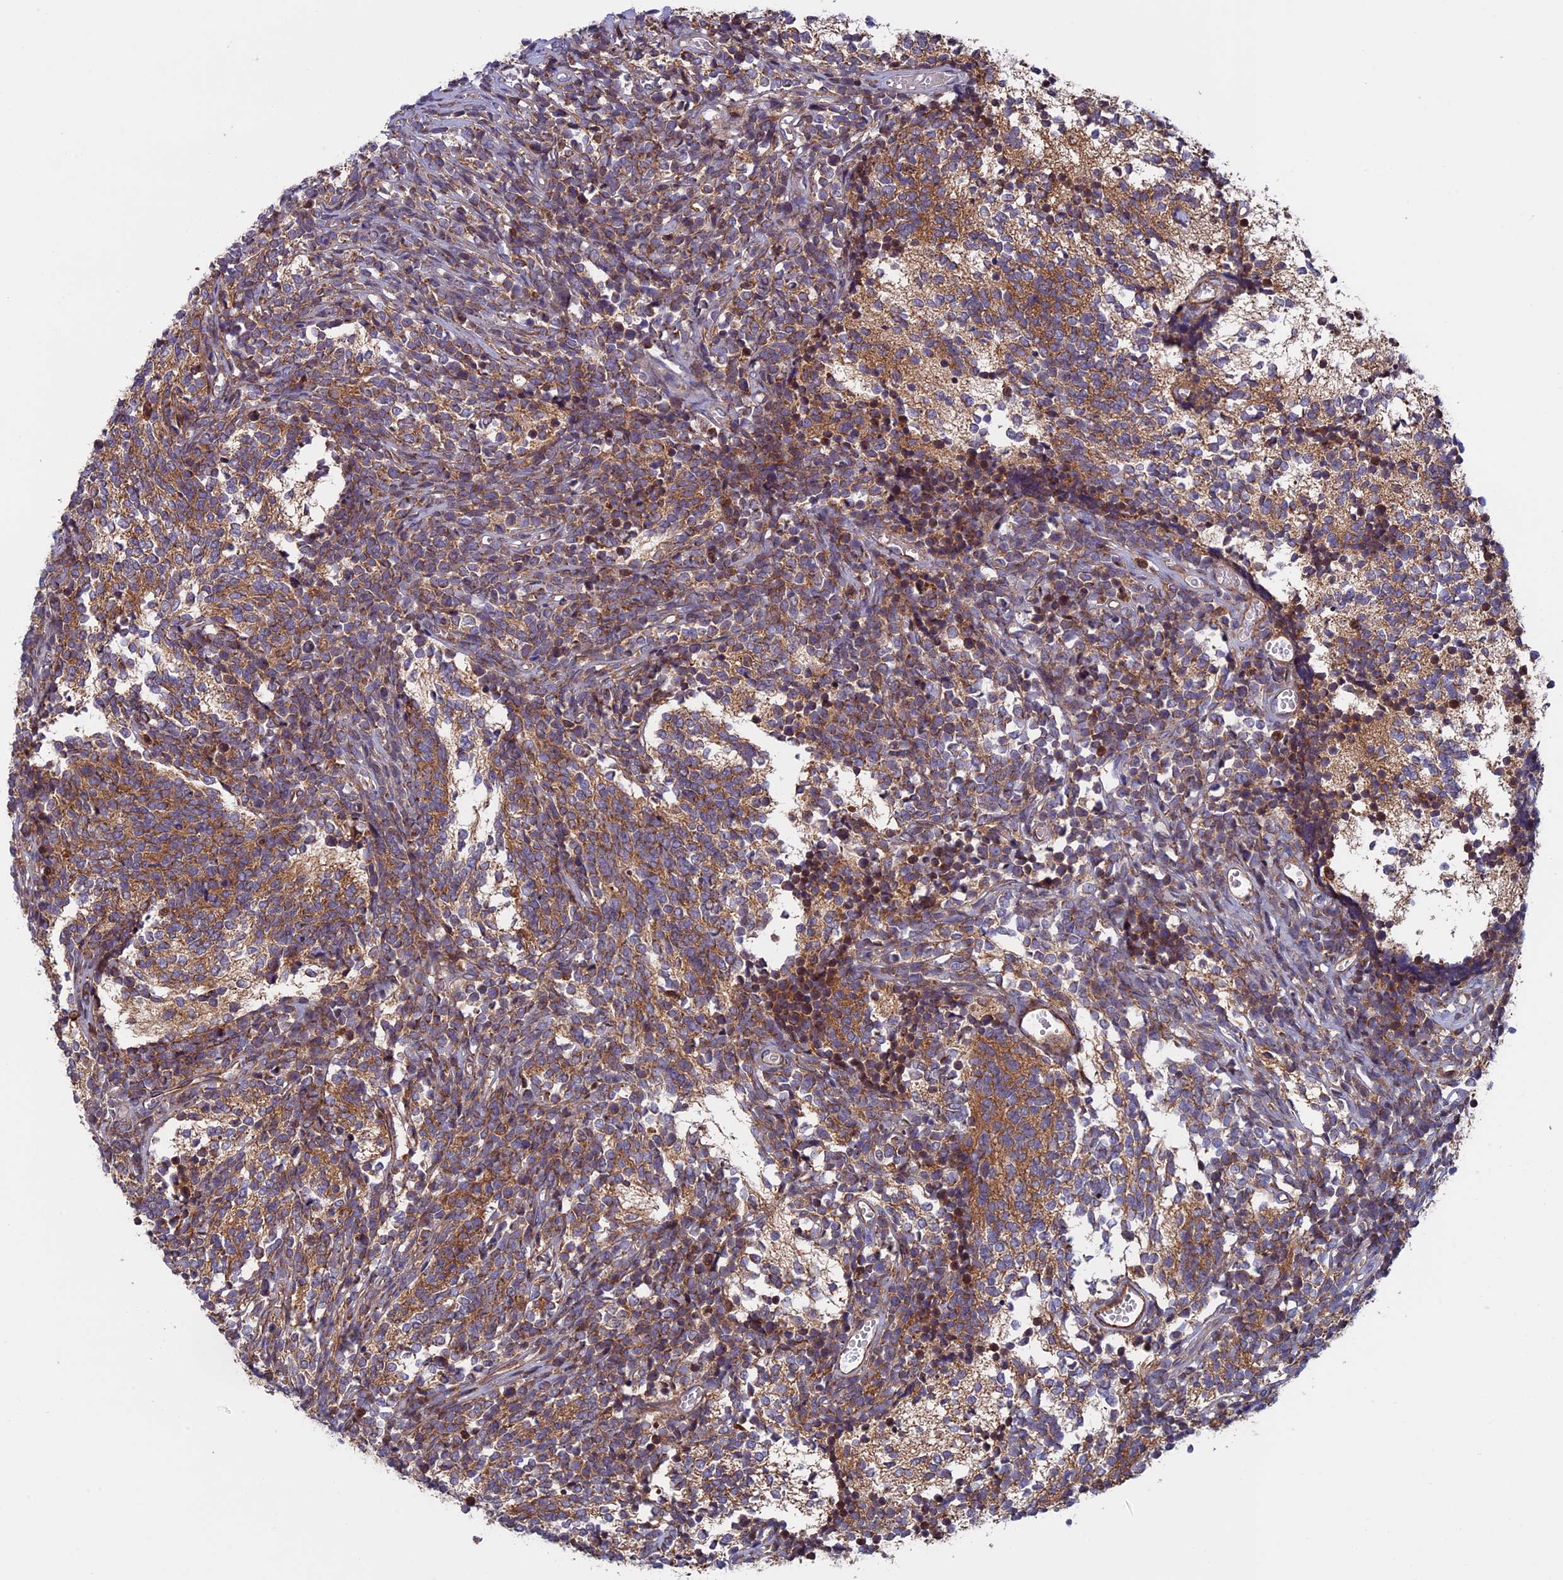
{"staining": {"intensity": "moderate", "quantity": ">75%", "location": "cytoplasmic/membranous"}, "tissue": "glioma", "cell_type": "Tumor cells", "image_type": "cancer", "snomed": [{"axis": "morphology", "description": "Glioma, malignant, Low grade"}, {"axis": "topography", "description": "Brain"}], "caption": "Moderate cytoplasmic/membranous protein positivity is present in approximately >75% of tumor cells in malignant glioma (low-grade).", "gene": "CCDC8", "patient": {"sex": "female", "age": 1}}